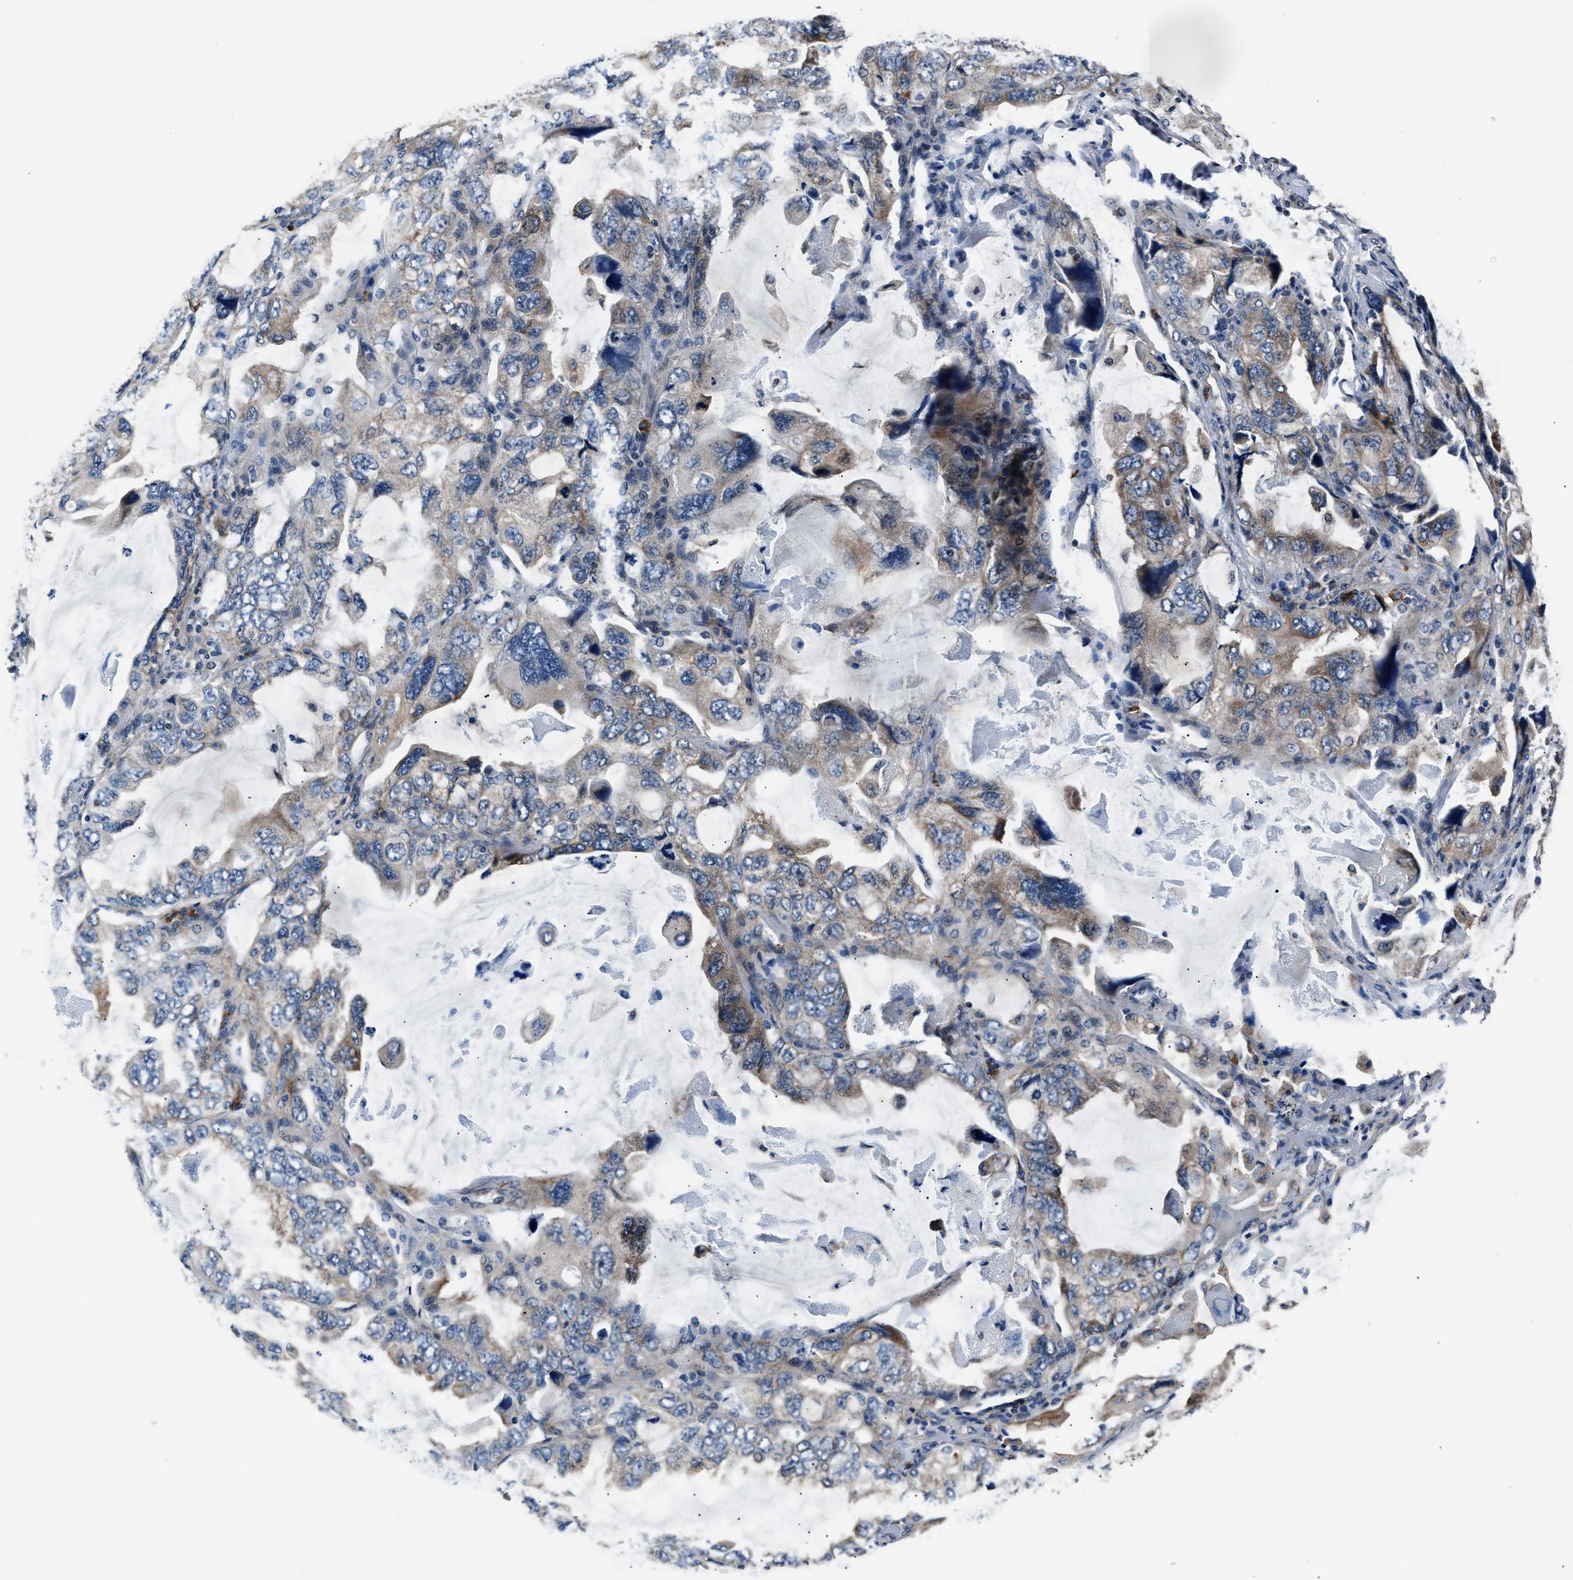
{"staining": {"intensity": "moderate", "quantity": "<25%", "location": "cytoplasmic/membranous"}, "tissue": "lung cancer", "cell_type": "Tumor cells", "image_type": "cancer", "snomed": [{"axis": "morphology", "description": "Squamous cell carcinoma, NOS"}, {"axis": "topography", "description": "Lung"}], "caption": "This photomicrograph reveals lung squamous cell carcinoma stained with immunohistochemistry (IHC) to label a protein in brown. The cytoplasmic/membranous of tumor cells show moderate positivity for the protein. Nuclei are counter-stained blue.", "gene": "IMPDH2", "patient": {"sex": "female", "age": 73}}